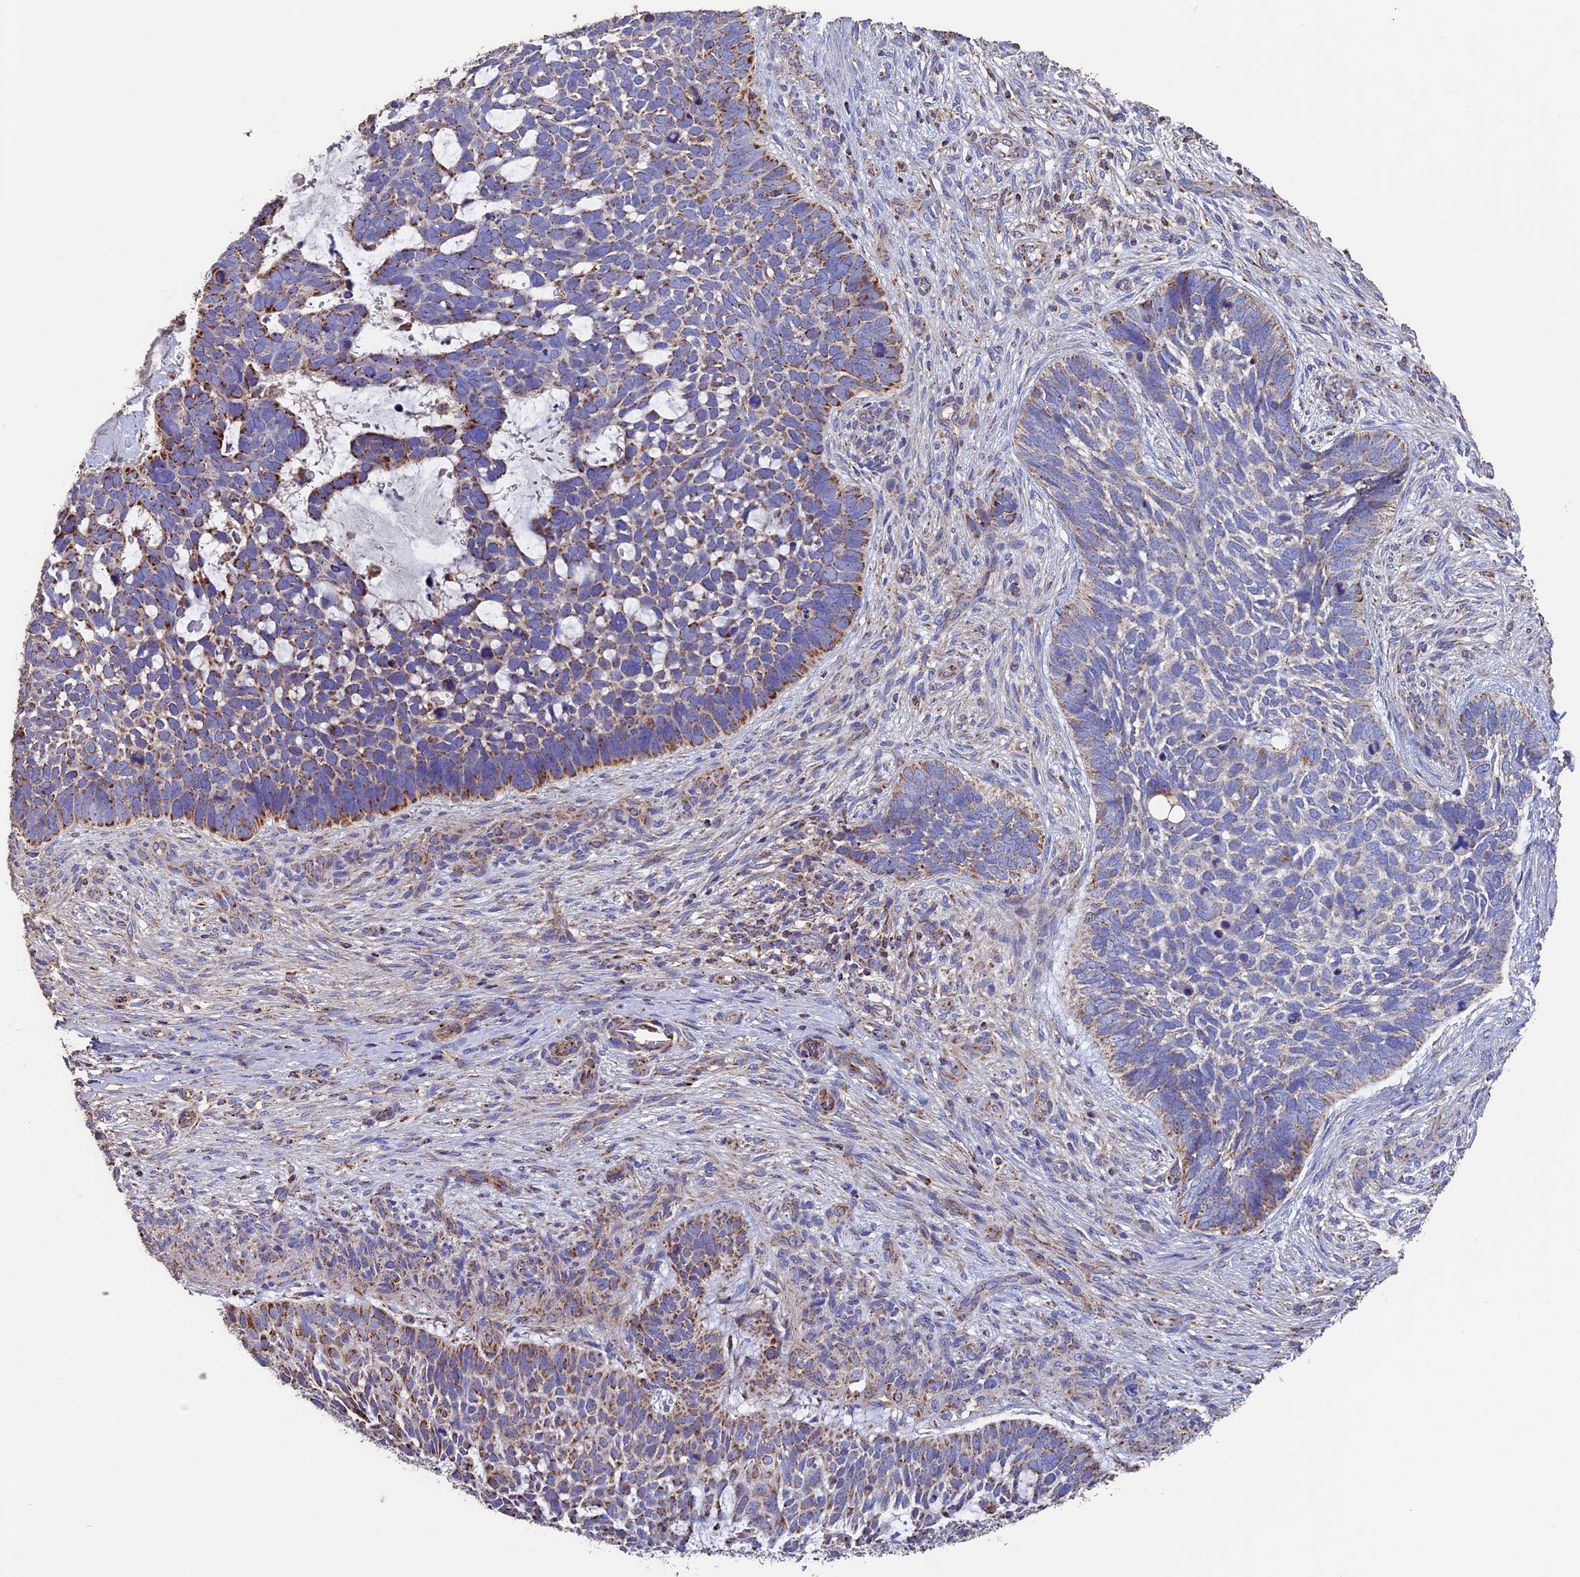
{"staining": {"intensity": "moderate", "quantity": "25%-75%", "location": "cytoplasmic/membranous"}, "tissue": "skin cancer", "cell_type": "Tumor cells", "image_type": "cancer", "snomed": [{"axis": "morphology", "description": "Basal cell carcinoma"}, {"axis": "topography", "description": "Skin"}], "caption": "The image reveals a brown stain indicating the presence of a protein in the cytoplasmic/membranous of tumor cells in skin cancer.", "gene": "ADAT1", "patient": {"sex": "male", "age": 88}}